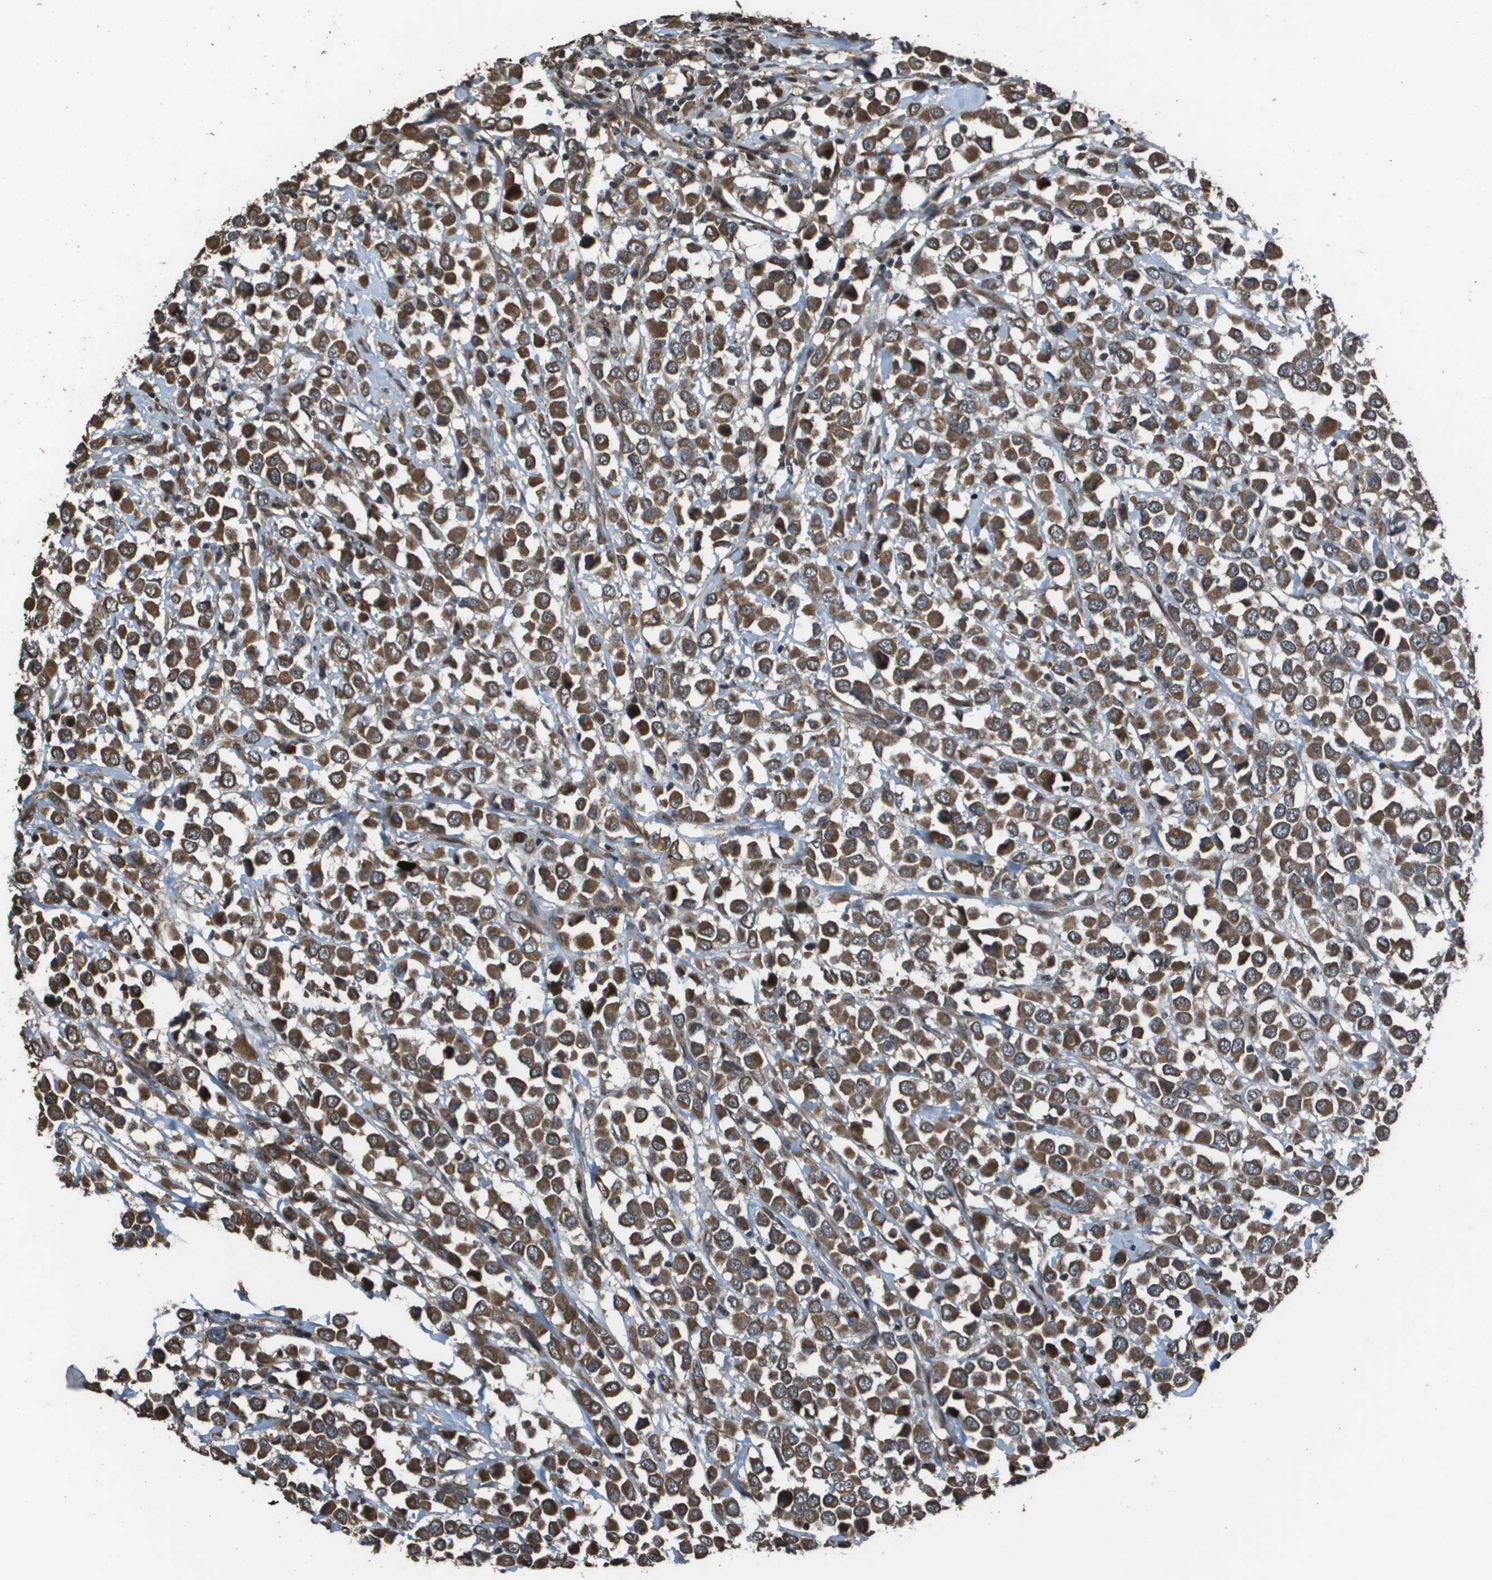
{"staining": {"intensity": "moderate", "quantity": ">75%", "location": "cytoplasmic/membranous"}, "tissue": "breast cancer", "cell_type": "Tumor cells", "image_type": "cancer", "snomed": [{"axis": "morphology", "description": "Duct carcinoma"}, {"axis": "topography", "description": "Breast"}], "caption": "A medium amount of moderate cytoplasmic/membranous expression is identified in about >75% of tumor cells in breast cancer (intraductal carcinoma) tissue. (IHC, brightfield microscopy, high magnification).", "gene": "FIG4", "patient": {"sex": "female", "age": 61}}